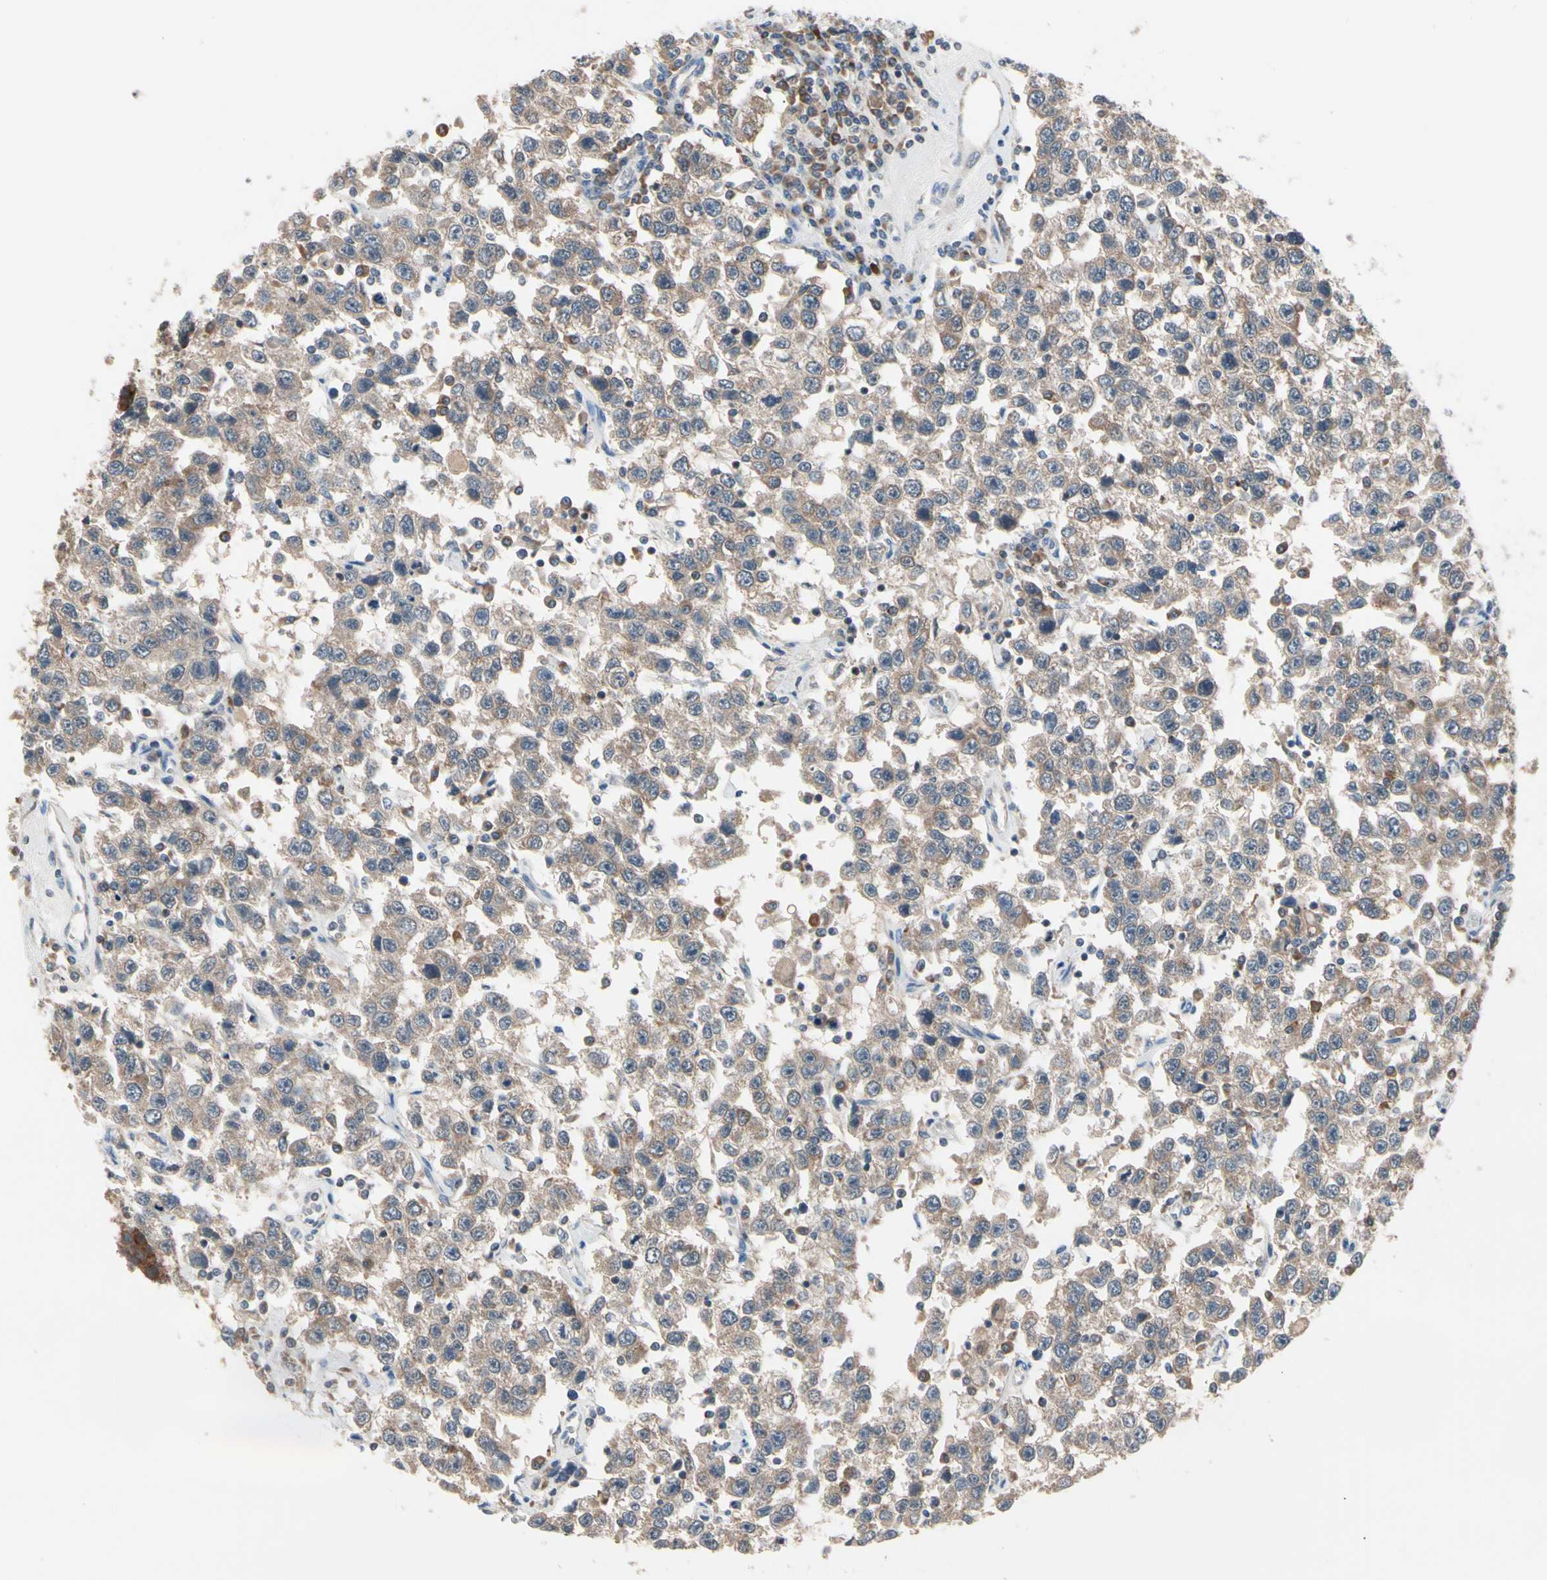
{"staining": {"intensity": "weak", "quantity": ">75%", "location": "cytoplasmic/membranous"}, "tissue": "testis cancer", "cell_type": "Tumor cells", "image_type": "cancer", "snomed": [{"axis": "morphology", "description": "Seminoma, NOS"}, {"axis": "topography", "description": "Testis"}], "caption": "An immunohistochemistry (IHC) photomicrograph of tumor tissue is shown. Protein staining in brown shows weak cytoplasmic/membranous positivity in testis cancer within tumor cells.", "gene": "MTHFS", "patient": {"sex": "male", "age": 41}}